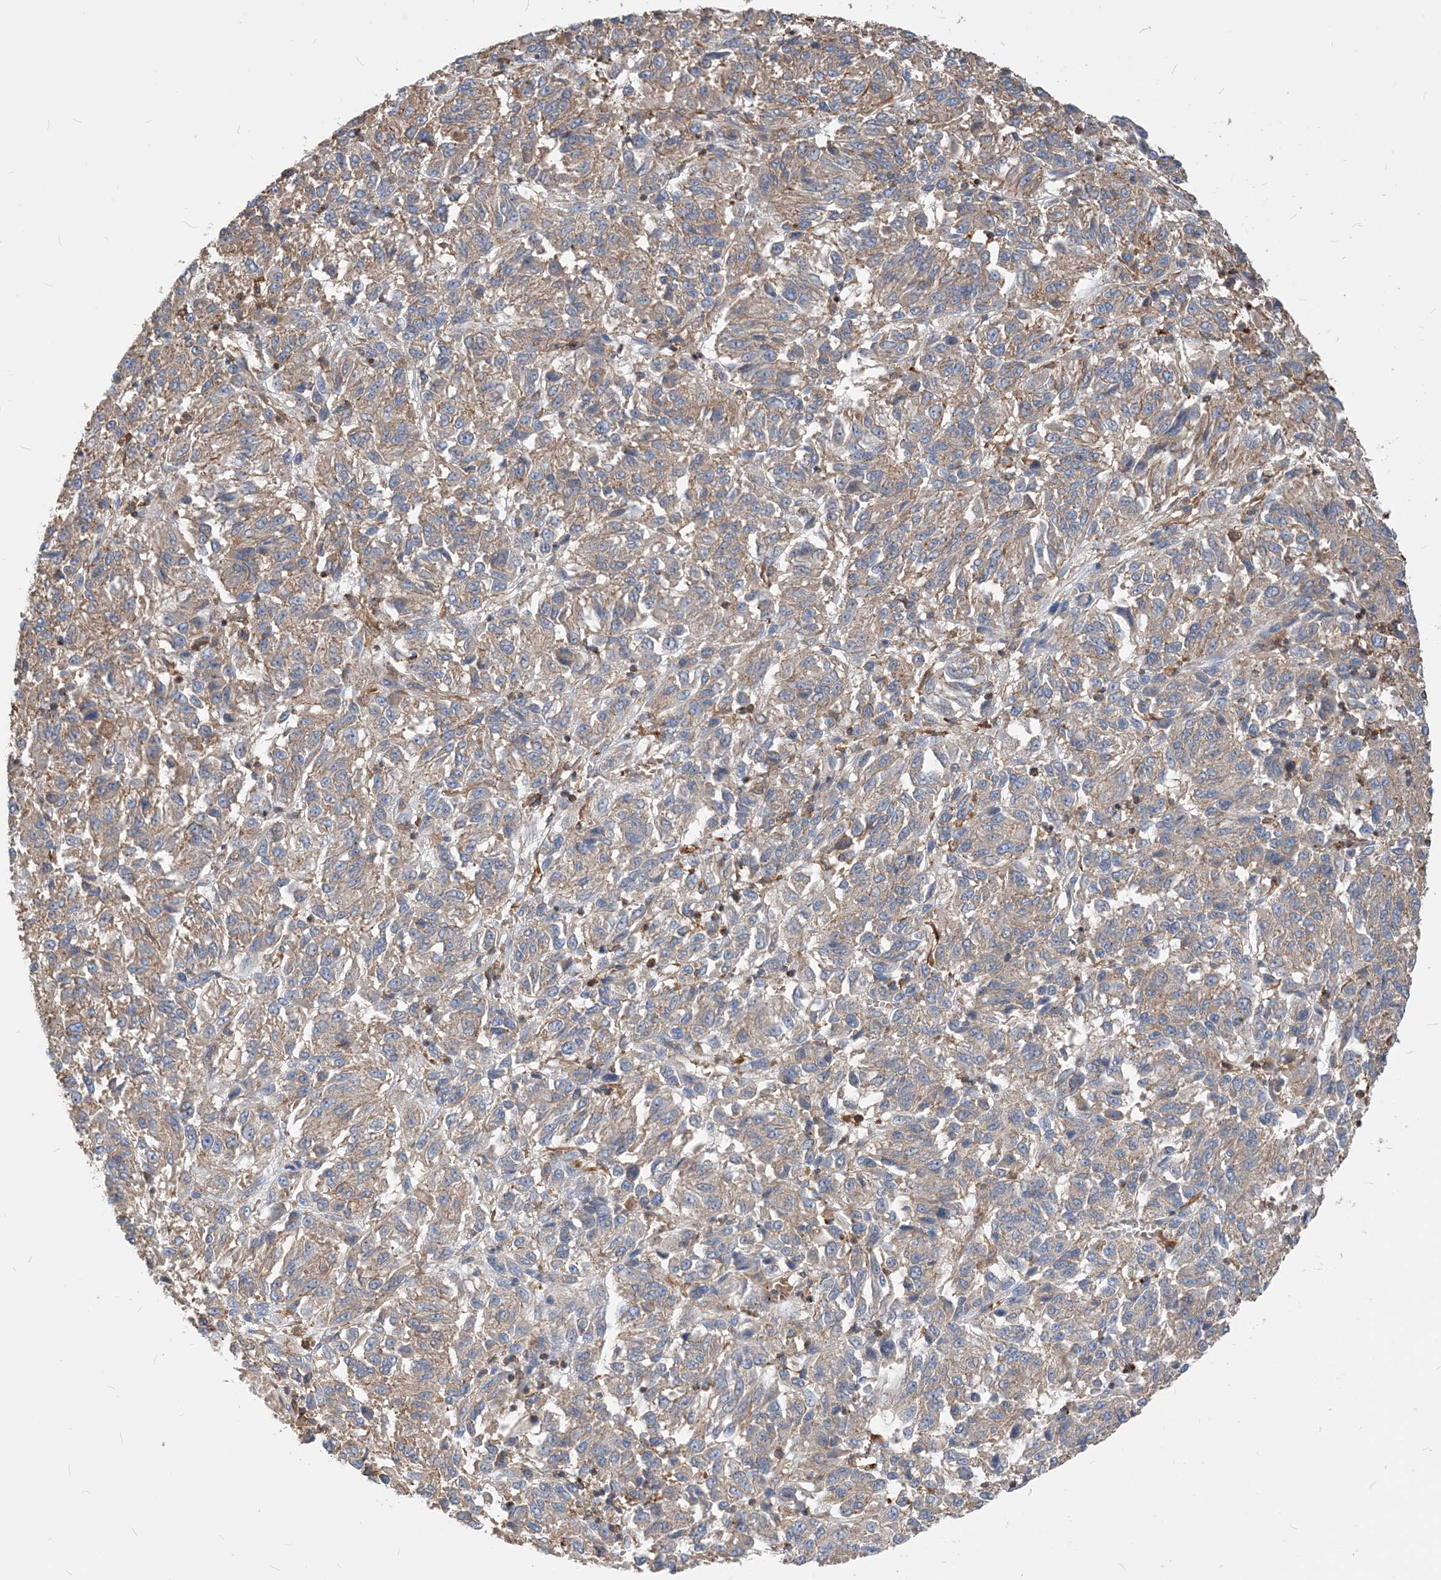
{"staining": {"intensity": "moderate", "quantity": "25%-75%", "location": "cytoplasmic/membranous"}, "tissue": "melanoma", "cell_type": "Tumor cells", "image_type": "cancer", "snomed": [{"axis": "morphology", "description": "Malignant melanoma, Metastatic site"}, {"axis": "topography", "description": "Lung"}], "caption": "DAB immunohistochemical staining of human melanoma reveals moderate cytoplasmic/membranous protein staining in about 25%-75% of tumor cells. Using DAB (brown) and hematoxylin (blue) stains, captured at high magnification using brightfield microscopy.", "gene": "PARVG", "patient": {"sex": "male", "age": 64}}